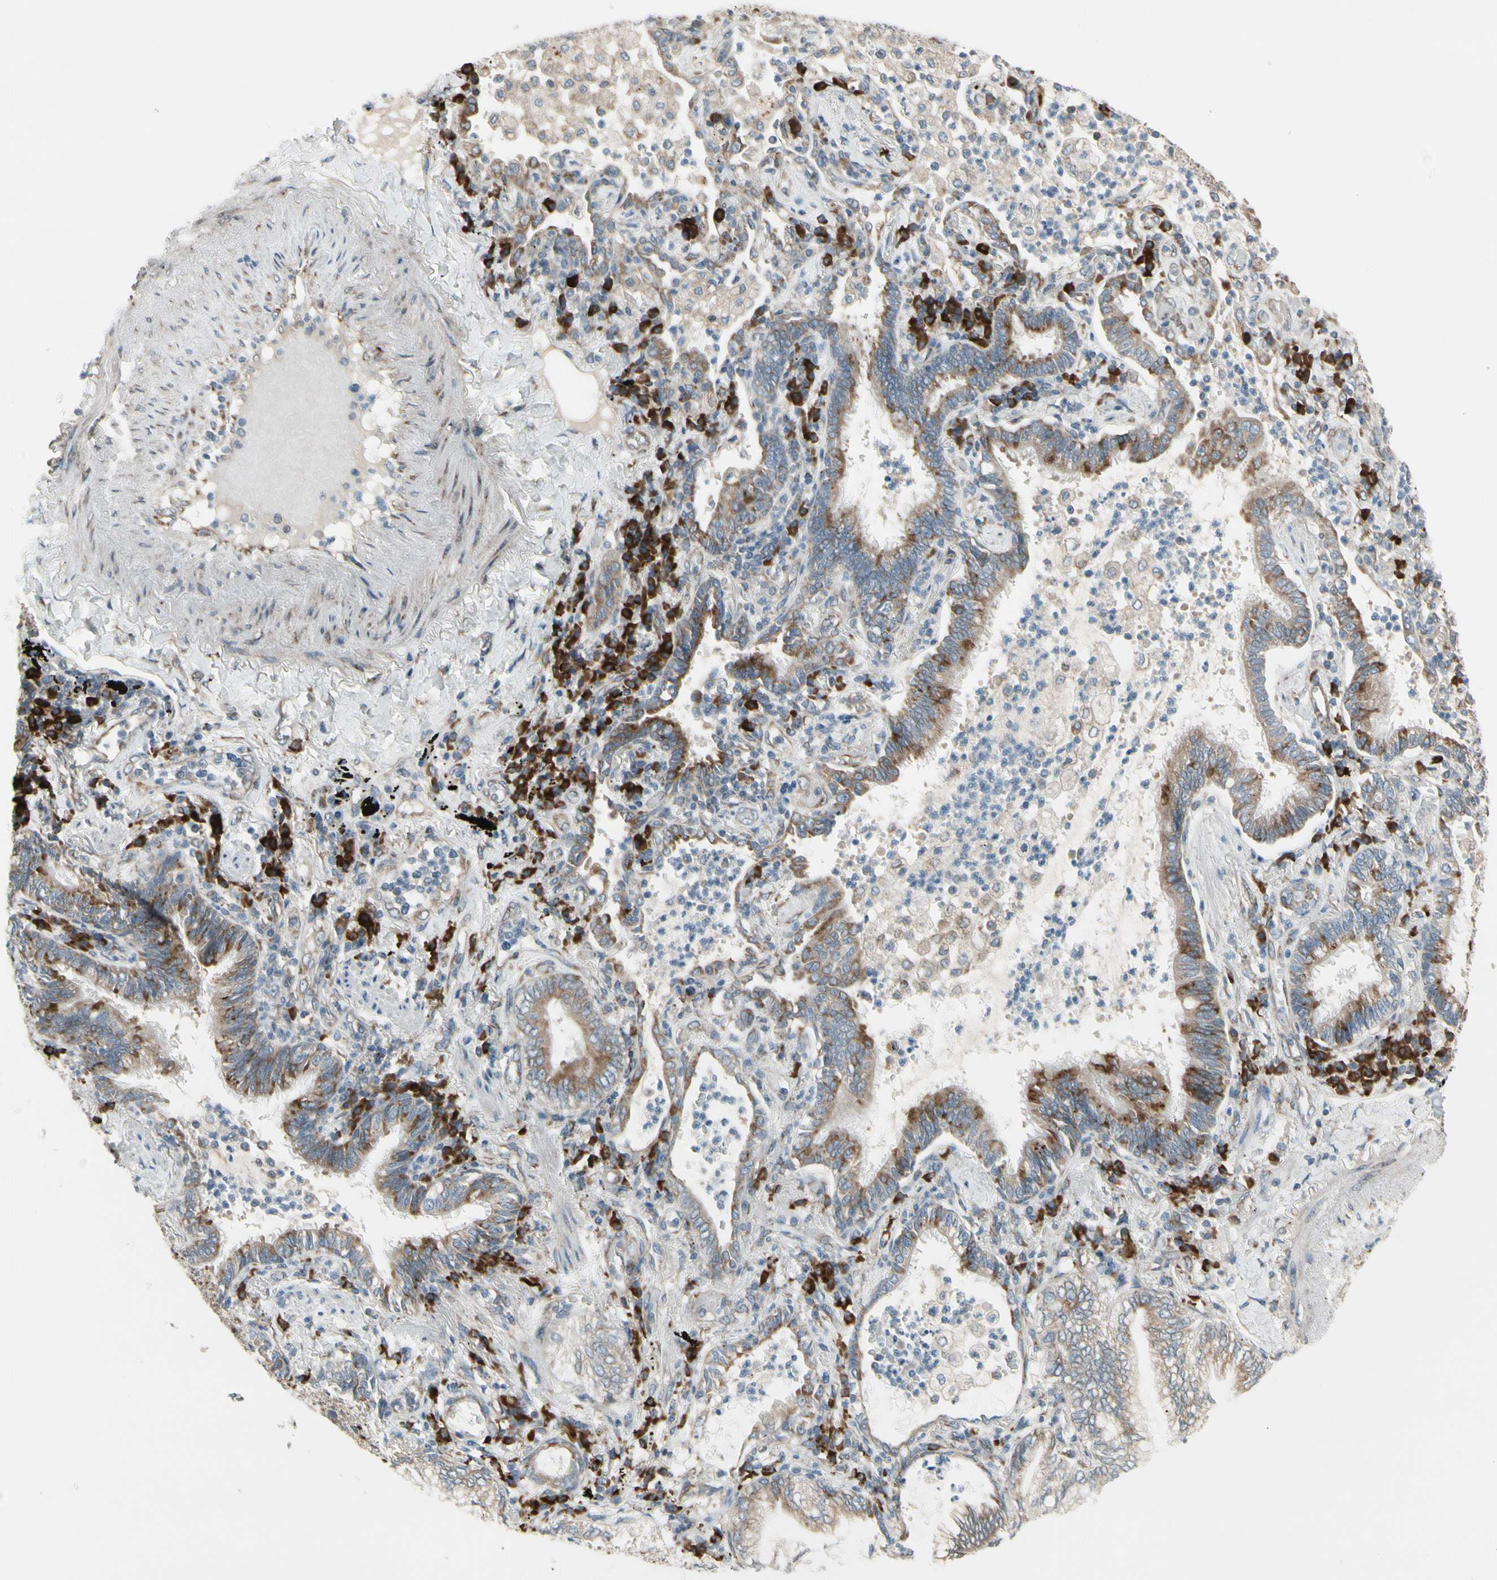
{"staining": {"intensity": "weak", "quantity": ">75%", "location": "cytoplasmic/membranous"}, "tissue": "lung cancer", "cell_type": "Tumor cells", "image_type": "cancer", "snomed": [{"axis": "morphology", "description": "Normal tissue, NOS"}, {"axis": "morphology", "description": "Adenocarcinoma, NOS"}, {"axis": "topography", "description": "Bronchus"}, {"axis": "topography", "description": "Lung"}], "caption": "Immunohistochemistry (IHC) staining of lung cancer, which shows low levels of weak cytoplasmic/membranous expression in approximately >75% of tumor cells indicating weak cytoplasmic/membranous protein expression. The staining was performed using DAB (3,3'-diaminobenzidine) (brown) for protein detection and nuclei were counterstained in hematoxylin (blue).", "gene": "FNDC3A", "patient": {"sex": "female", "age": 70}}